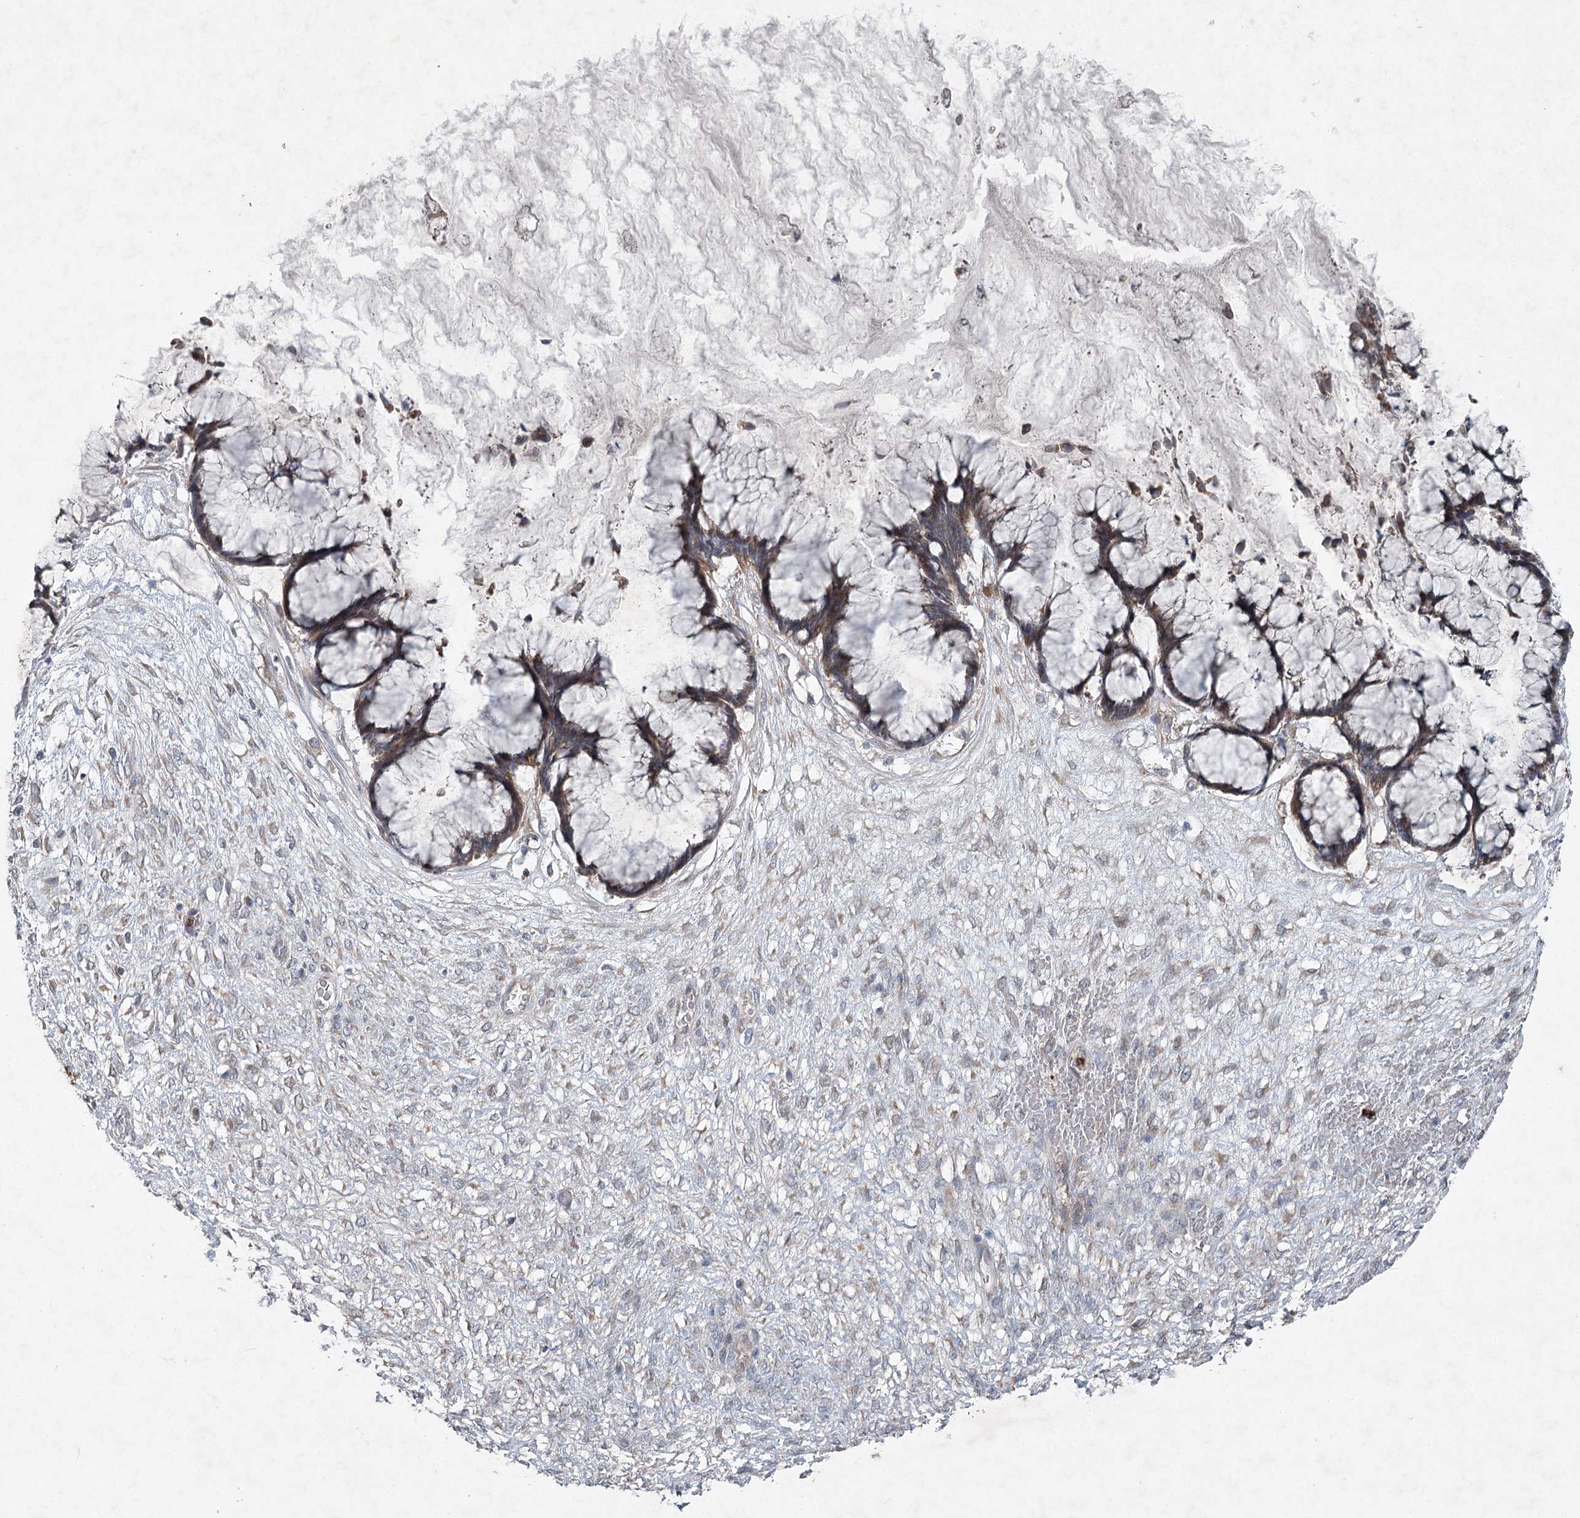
{"staining": {"intensity": "moderate", "quantity": ">75%", "location": "cytoplasmic/membranous"}, "tissue": "ovarian cancer", "cell_type": "Tumor cells", "image_type": "cancer", "snomed": [{"axis": "morphology", "description": "Cystadenocarcinoma, mucinous, NOS"}, {"axis": "topography", "description": "Ovary"}], "caption": "DAB immunohistochemical staining of ovarian cancer (mucinous cystadenocarcinoma) displays moderate cytoplasmic/membranous protein expression in approximately >75% of tumor cells.", "gene": "PLA2G12A", "patient": {"sex": "female", "age": 42}}